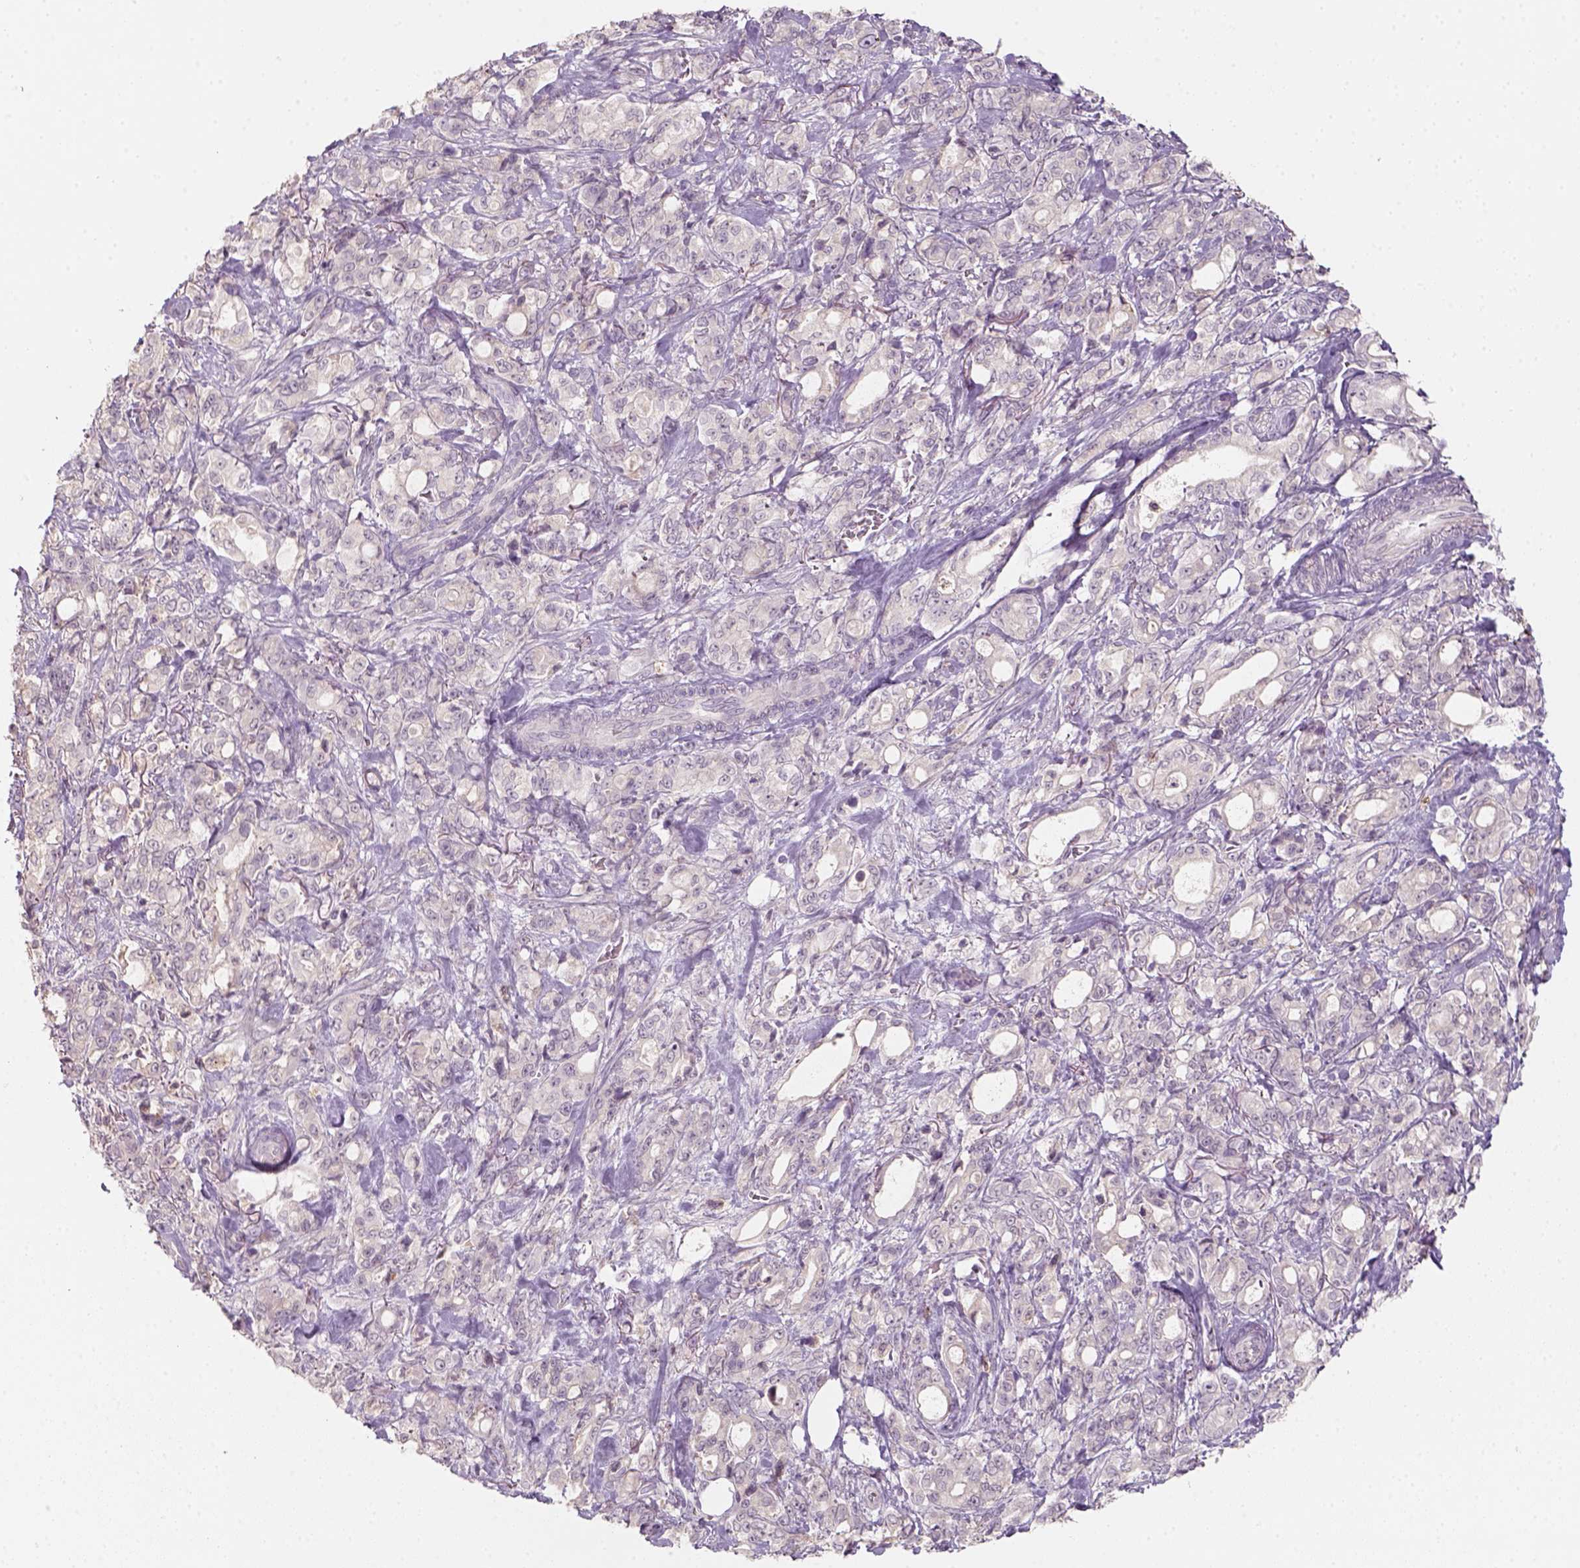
{"staining": {"intensity": "negative", "quantity": "none", "location": "none"}, "tissue": "stomach cancer", "cell_type": "Tumor cells", "image_type": "cancer", "snomed": [{"axis": "morphology", "description": "Adenocarcinoma, NOS"}, {"axis": "topography", "description": "Stomach"}], "caption": "A high-resolution image shows immunohistochemistry (IHC) staining of adenocarcinoma (stomach), which displays no significant positivity in tumor cells. The staining is performed using DAB brown chromogen with nuclei counter-stained in using hematoxylin.", "gene": "AQP9", "patient": {"sex": "male", "age": 63}}